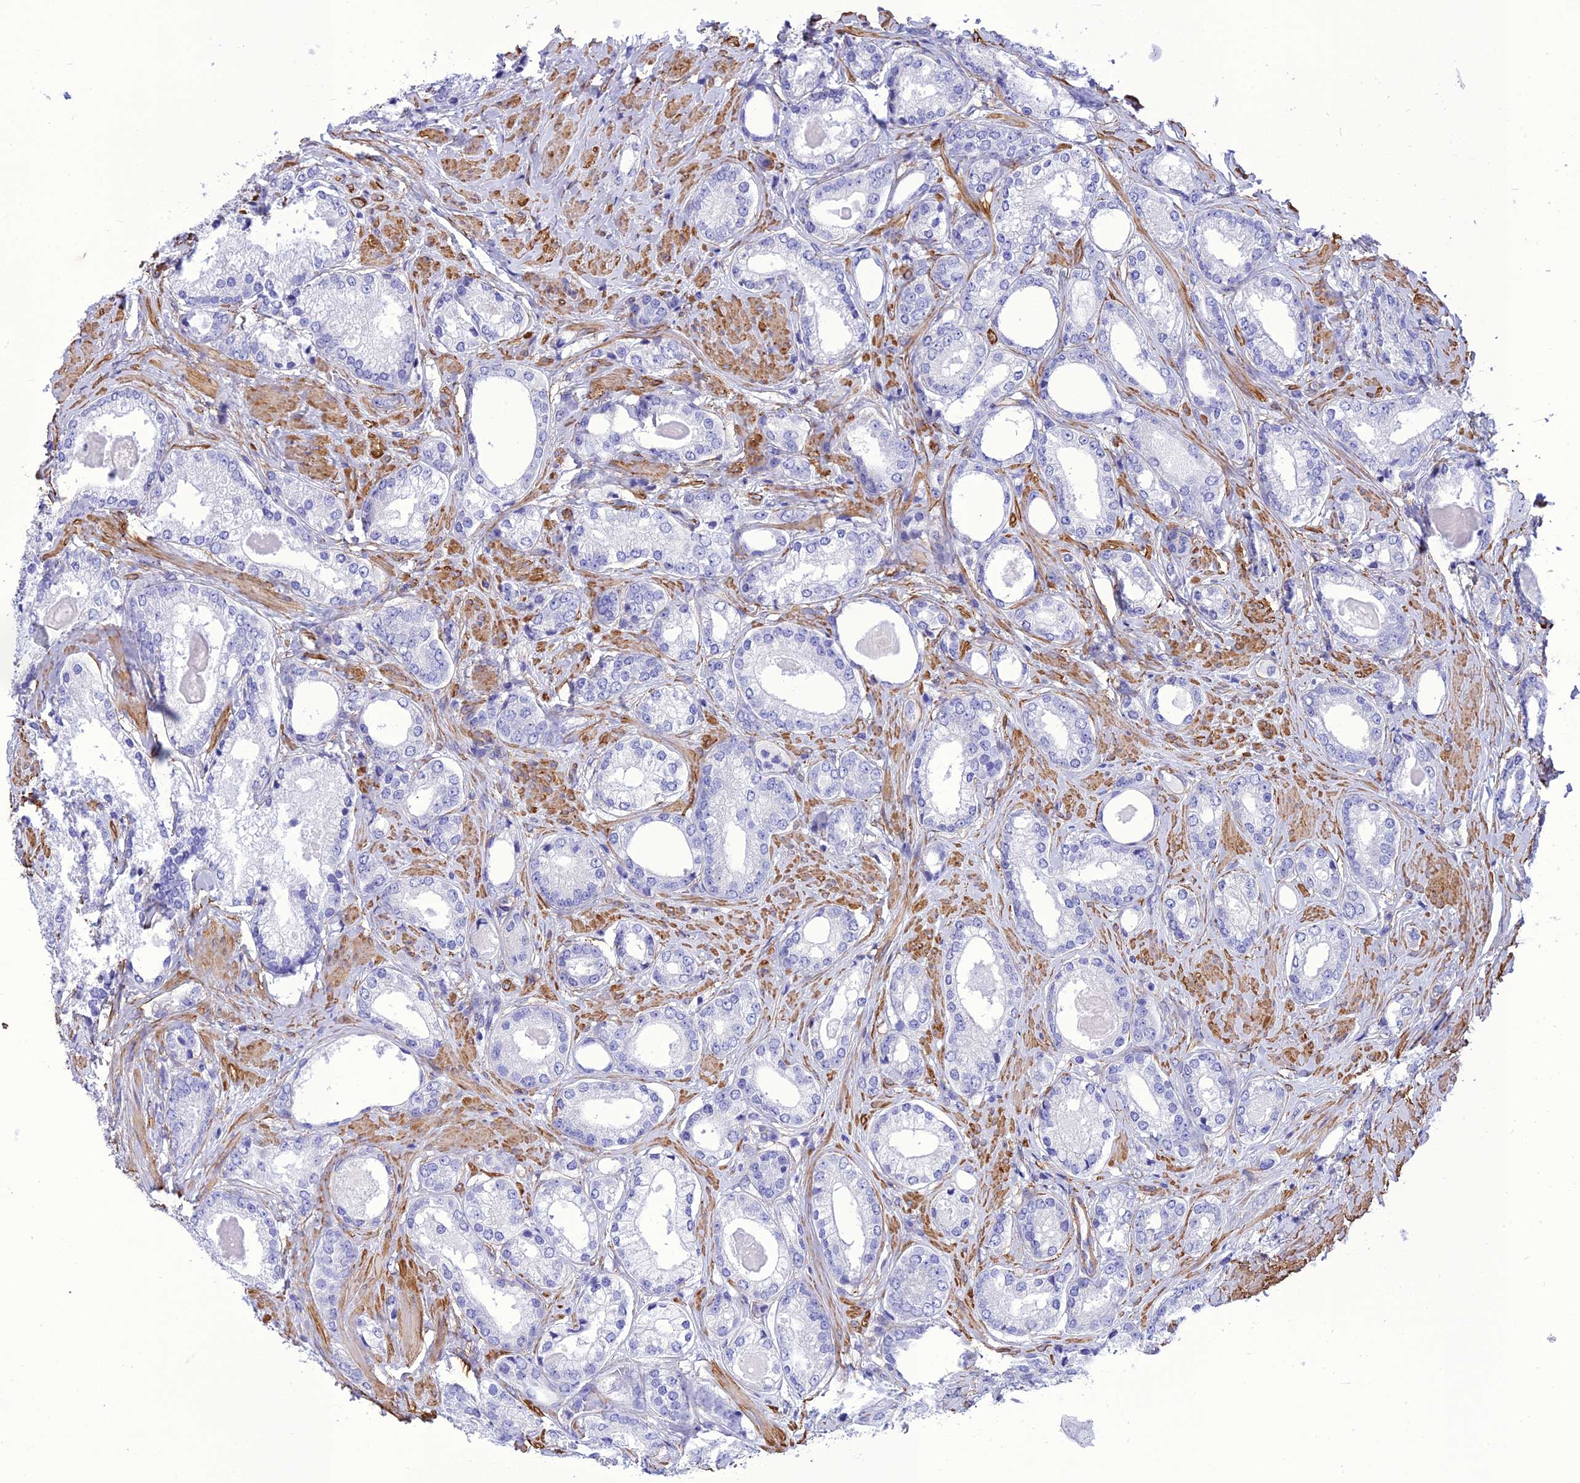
{"staining": {"intensity": "negative", "quantity": "none", "location": "none"}, "tissue": "prostate cancer", "cell_type": "Tumor cells", "image_type": "cancer", "snomed": [{"axis": "morphology", "description": "Adenocarcinoma, Low grade"}, {"axis": "topography", "description": "Prostate"}], "caption": "High power microscopy micrograph of an IHC micrograph of prostate cancer (adenocarcinoma (low-grade)), revealing no significant positivity in tumor cells. Nuclei are stained in blue.", "gene": "NKD1", "patient": {"sex": "male", "age": 68}}